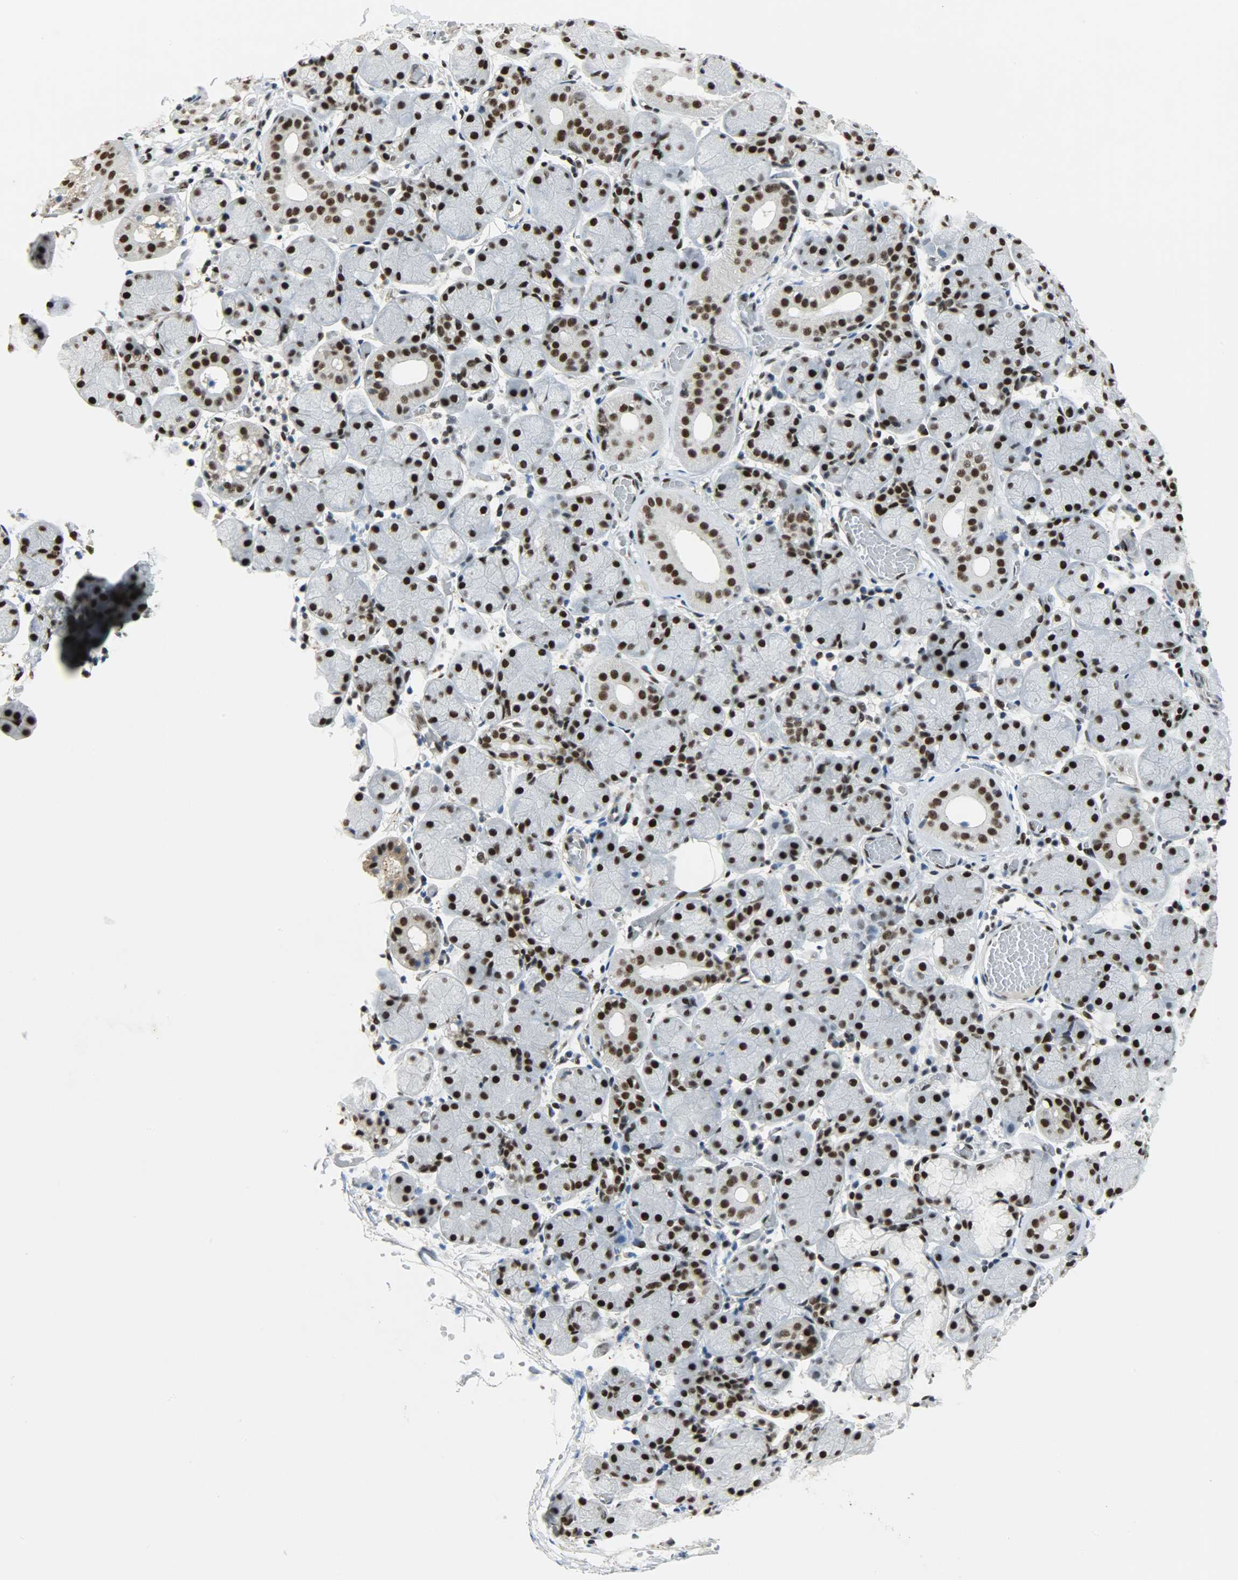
{"staining": {"intensity": "strong", "quantity": ">75%", "location": "nuclear"}, "tissue": "salivary gland", "cell_type": "Glandular cells", "image_type": "normal", "snomed": [{"axis": "morphology", "description": "Normal tissue, NOS"}, {"axis": "topography", "description": "Salivary gland"}], "caption": "Immunohistochemical staining of normal human salivary gland reveals strong nuclear protein expression in about >75% of glandular cells. The protein is stained brown, and the nuclei are stained in blue (DAB IHC with brightfield microscopy, high magnification).", "gene": "SSB", "patient": {"sex": "female", "age": 24}}